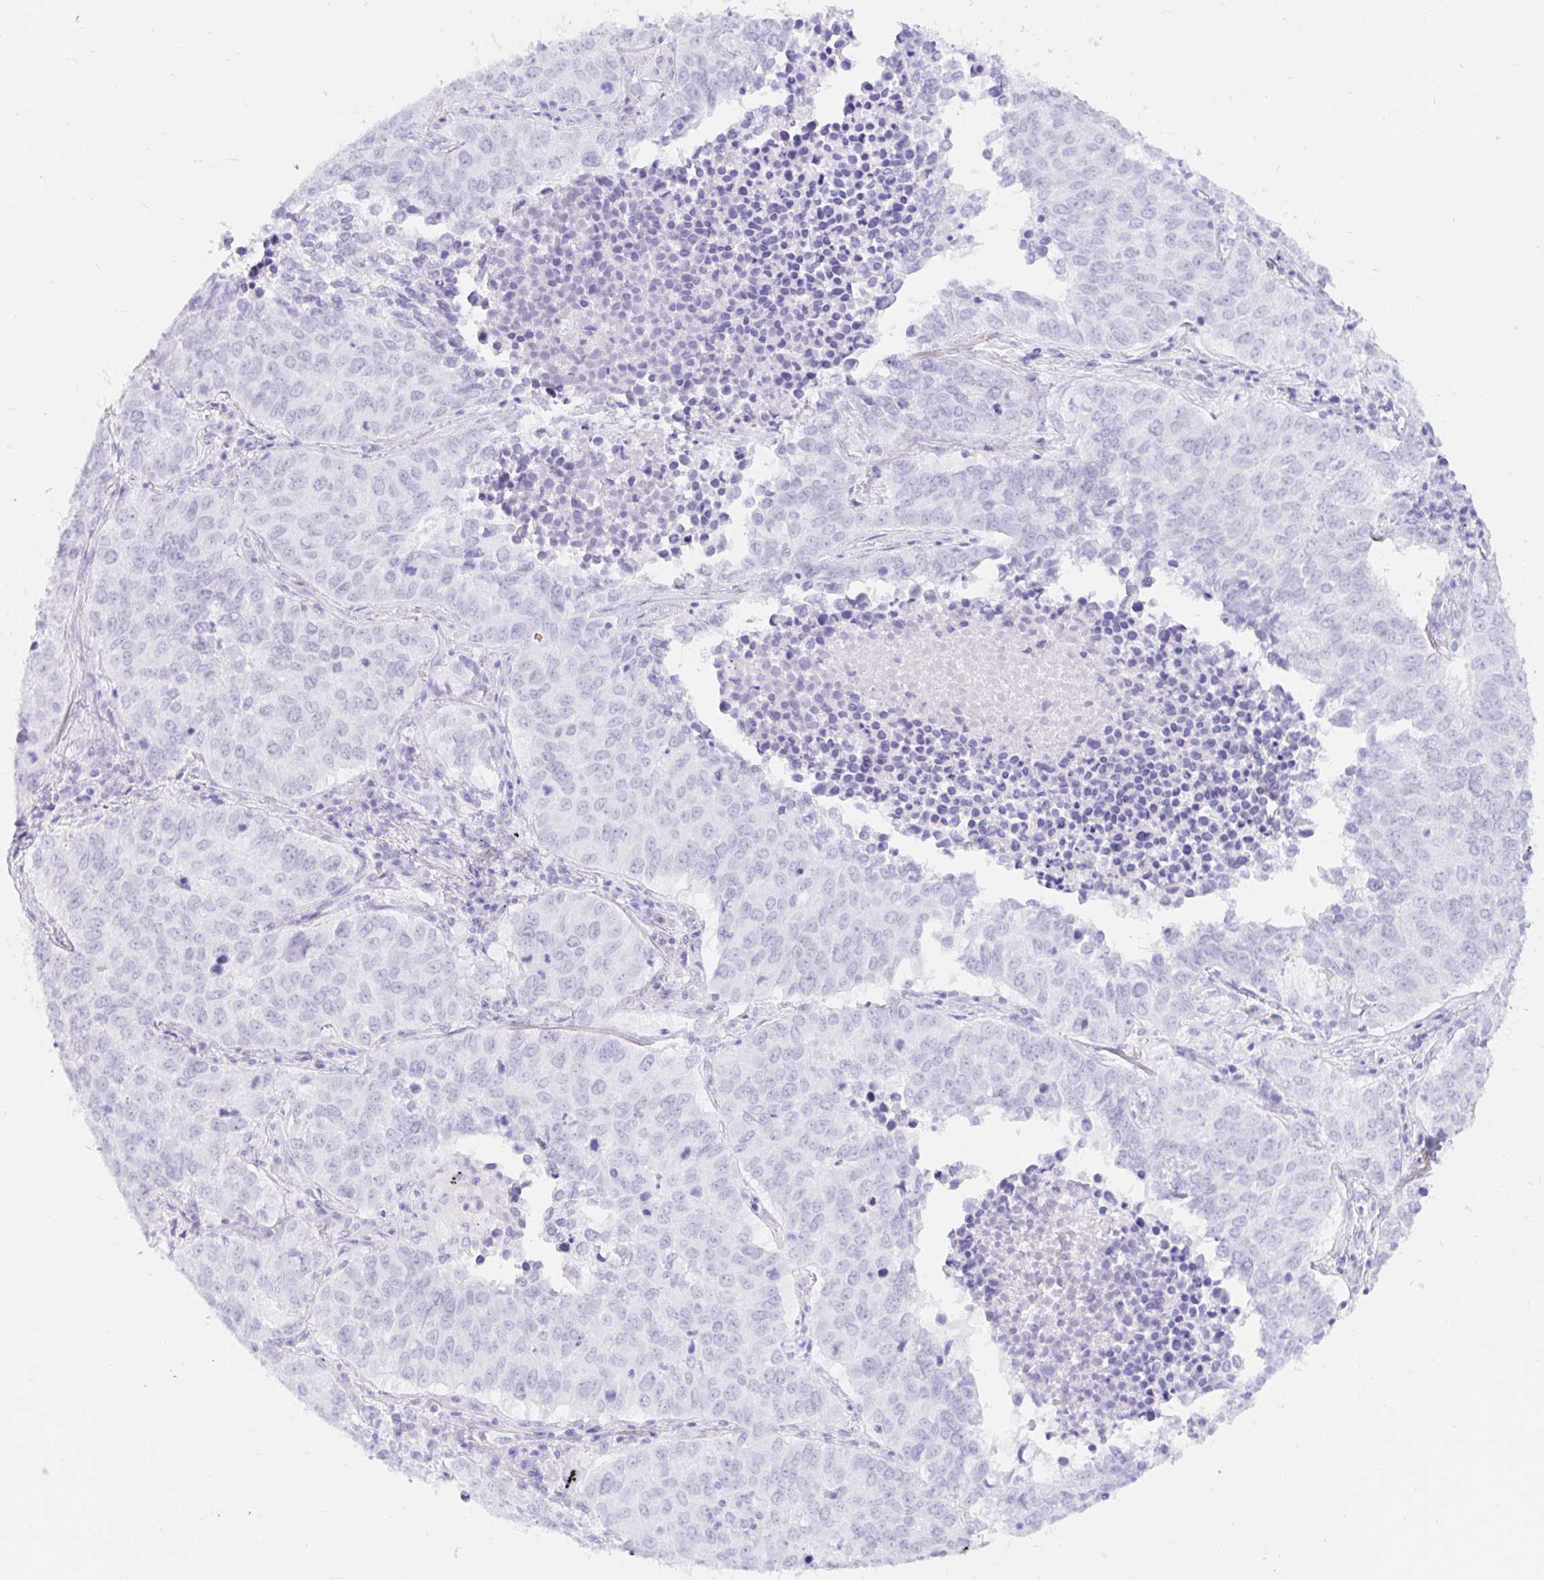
{"staining": {"intensity": "negative", "quantity": "none", "location": "none"}, "tissue": "lung cancer", "cell_type": "Tumor cells", "image_type": "cancer", "snomed": [{"axis": "morphology", "description": "Adenocarcinoma, NOS"}, {"axis": "topography", "description": "Lung"}], "caption": "A high-resolution image shows immunohistochemistry staining of lung cancer (adenocarcinoma), which demonstrates no significant expression in tumor cells.", "gene": "OR6T1", "patient": {"sex": "female", "age": 50}}